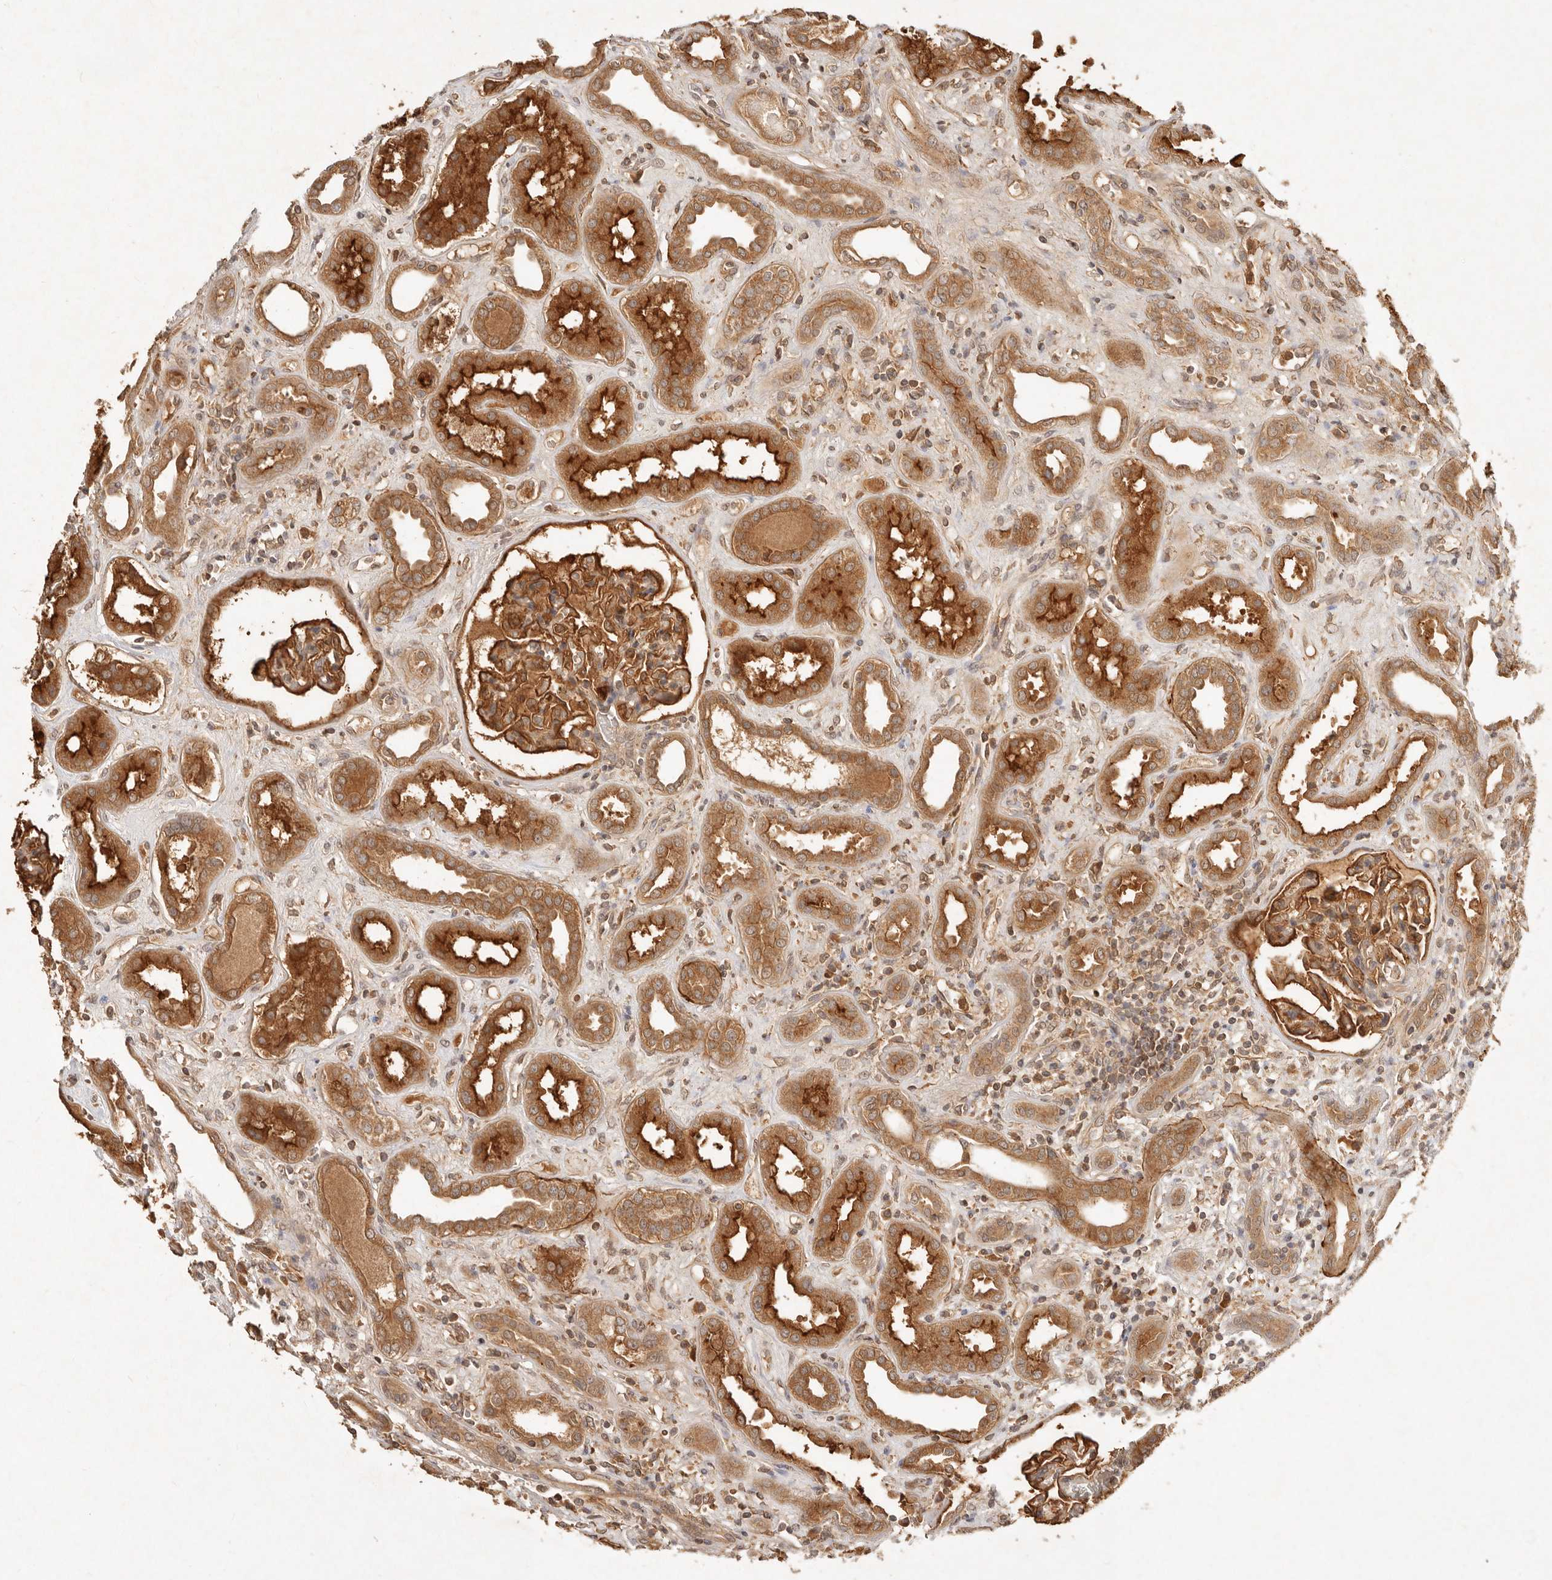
{"staining": {"intensity": "strong", "quantity": ">75%", "location": "cytoplasmic/membranous"}, "tissue": "kidney", "cell_type": "Cells in glomeruli", "image_type": "normal", "snomed": [{"axis": "morphology", "description": "Normal tissue, NOS"}, {"axis": "topography", "description": "Kidney"}], "caption": "Protein analysis of benign kidney exhibits strong cytoplasmic/membranous staining in about >75% of cells in glomeruli. (Stains: DAB in brown, nuclei in blue, Microscopy: brightfield microscopy at high magnification).", "gene": "FREM2", "patient": {"sex": "male", "age": 59}}